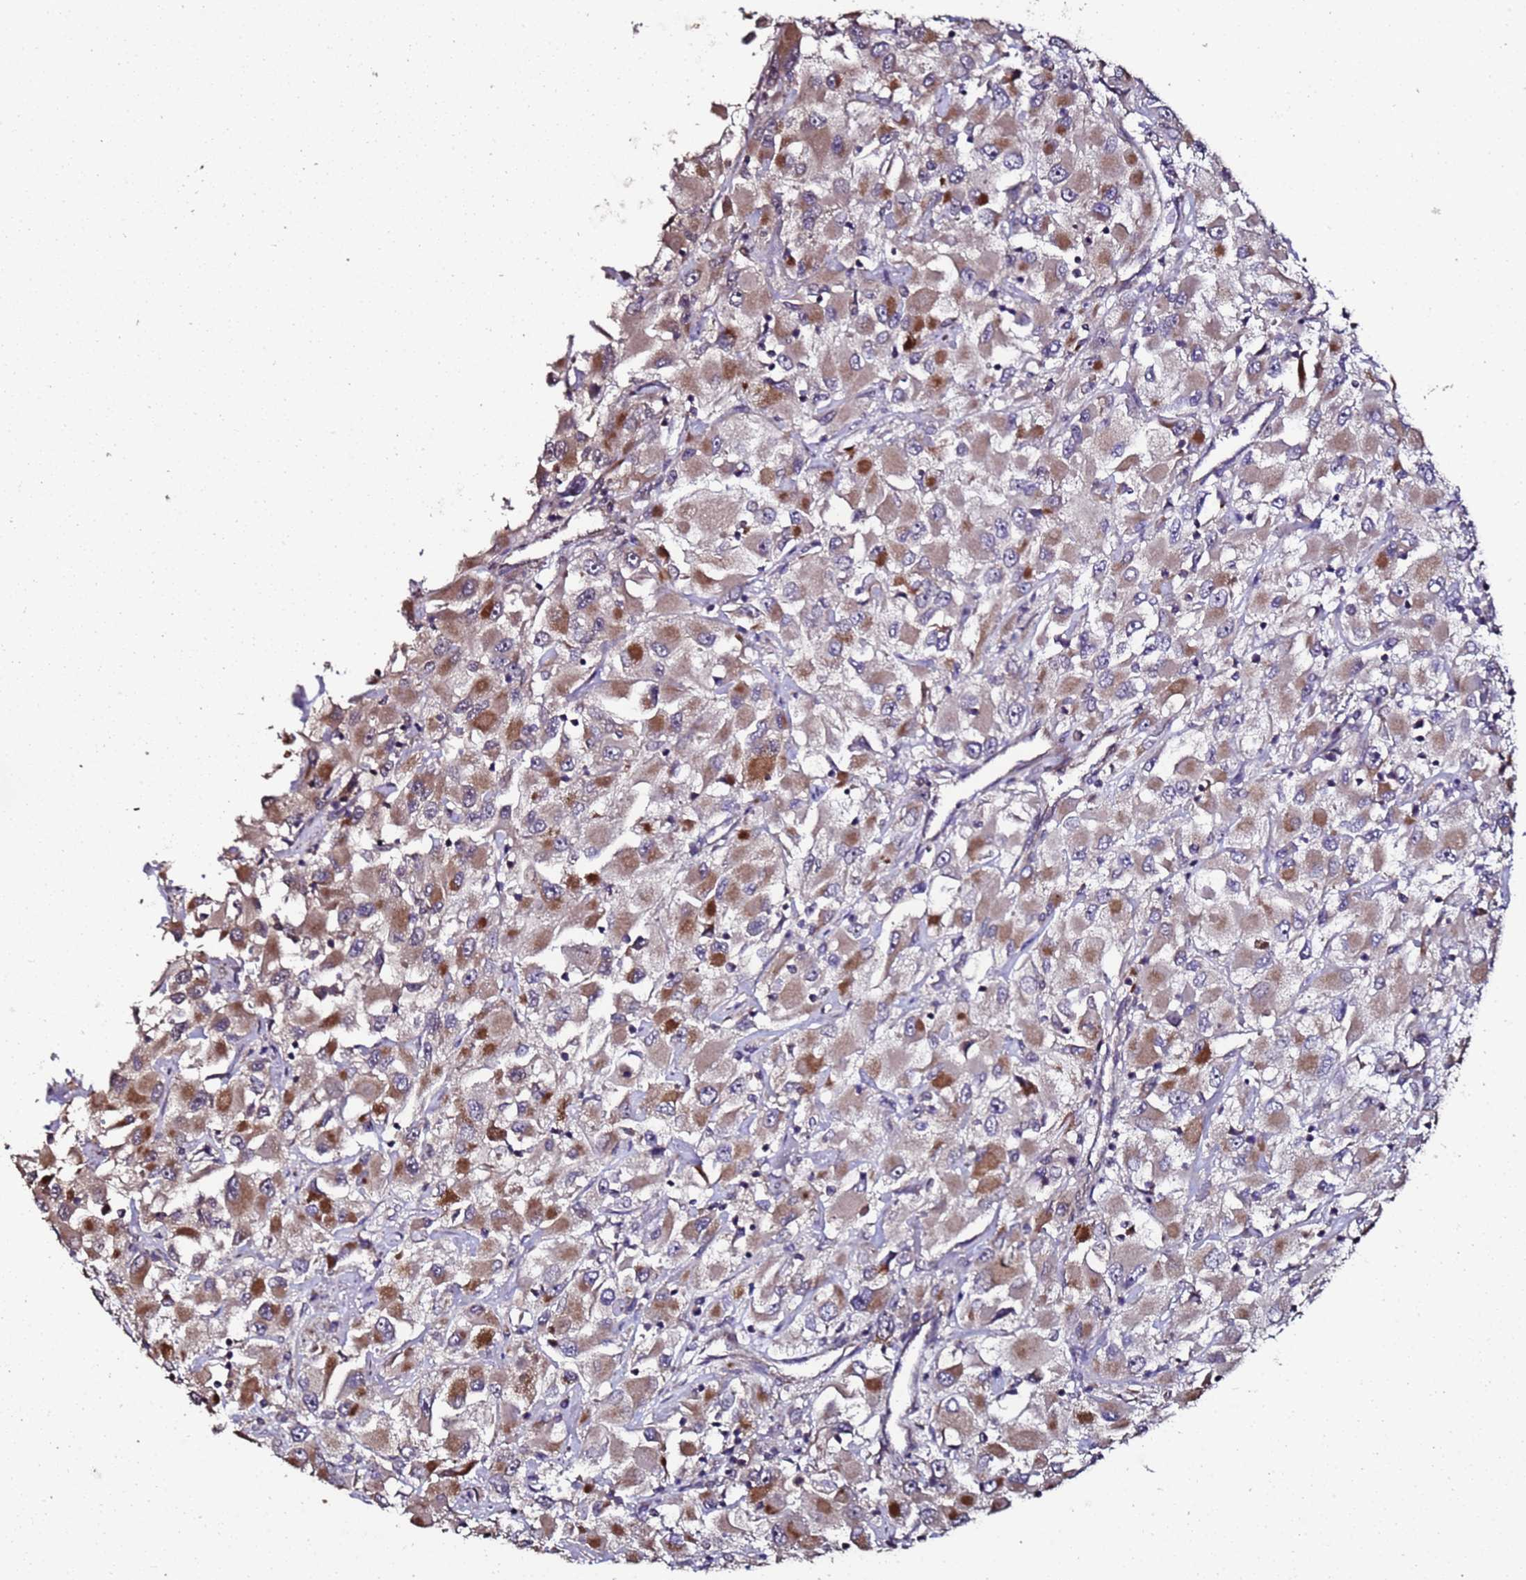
{"staining": {"intensity": "moderate", "quantity": ">75%", "location": "cytoplasmic/membranous"}, "tissue": "renal cancer", "cell_type": "Tumor cells", "image_type": "cancer", "snomed": [{"axis": "morphology", "description": "Adenocarcinoma, NOS"}, {"axis": "topography", "description": "Kidney"}], "caption": "A medium amount of moderate cytoplasmic/membranous positivity is appreciated in about >75% of tumor cells in renal cancer (adenocarcinoma) tissue.", "gene": "PRODH", "patient": {"sex": "female", "age": 52}}